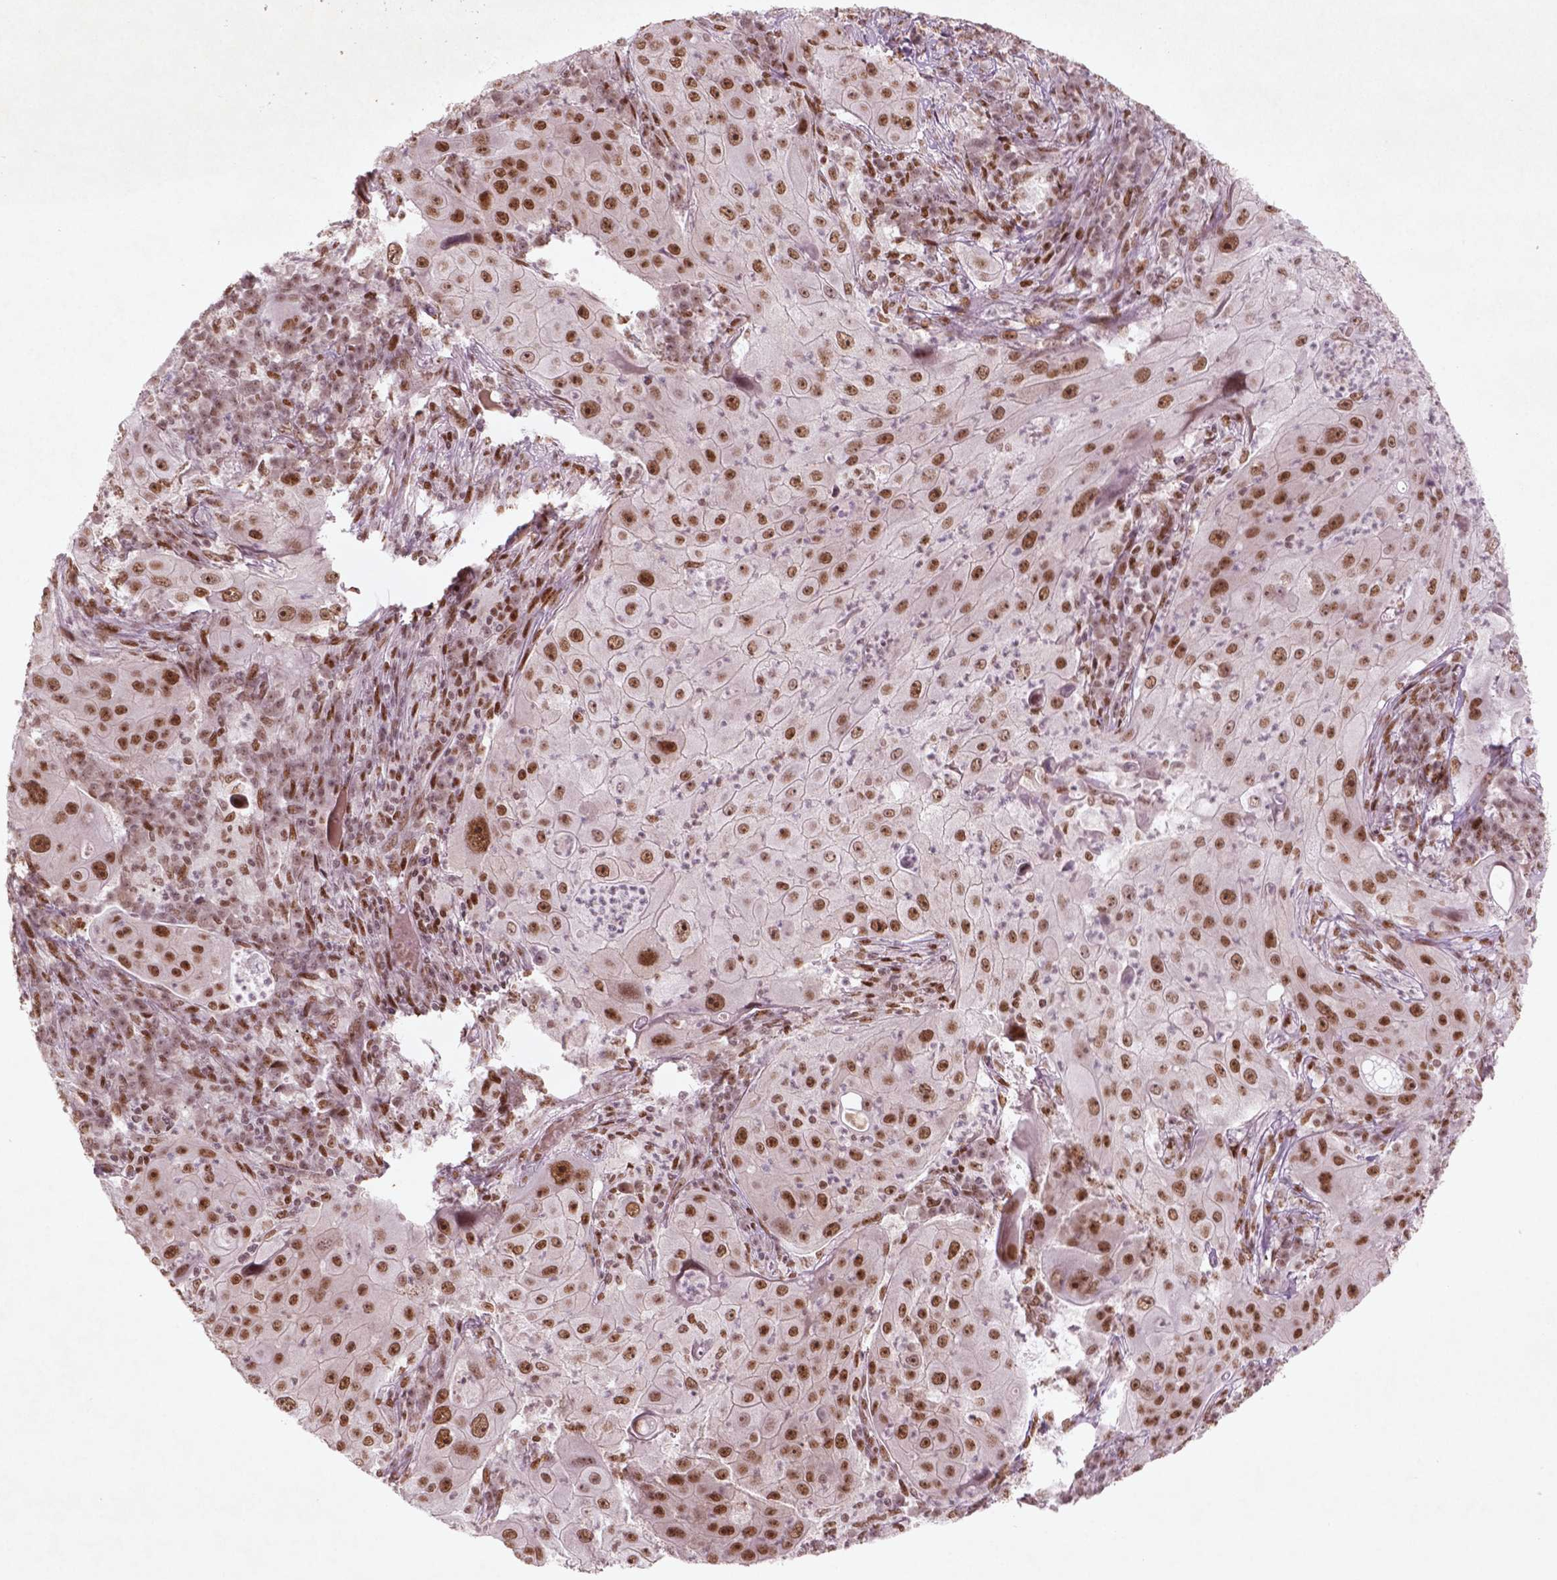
{"staining": {"intensity": "moderate", "quantity": ">75%", "location": "nuclear"}, "tissue": "lung cancer", "cell_type": "Tumor cells", "image_type": "cancer", "snomed": [{"axis": "morphology", "description": "Squamous cell carcinoma, NOS"}, {"axis": "topography", "description": "Lung"}], "caption": "A brown stain shows moderate nuclear staining of a protein in lung squamous cell carcinoma tumor cells.", "gene": "HMG20B", "patient": {"sex": "female", "age": 59}}